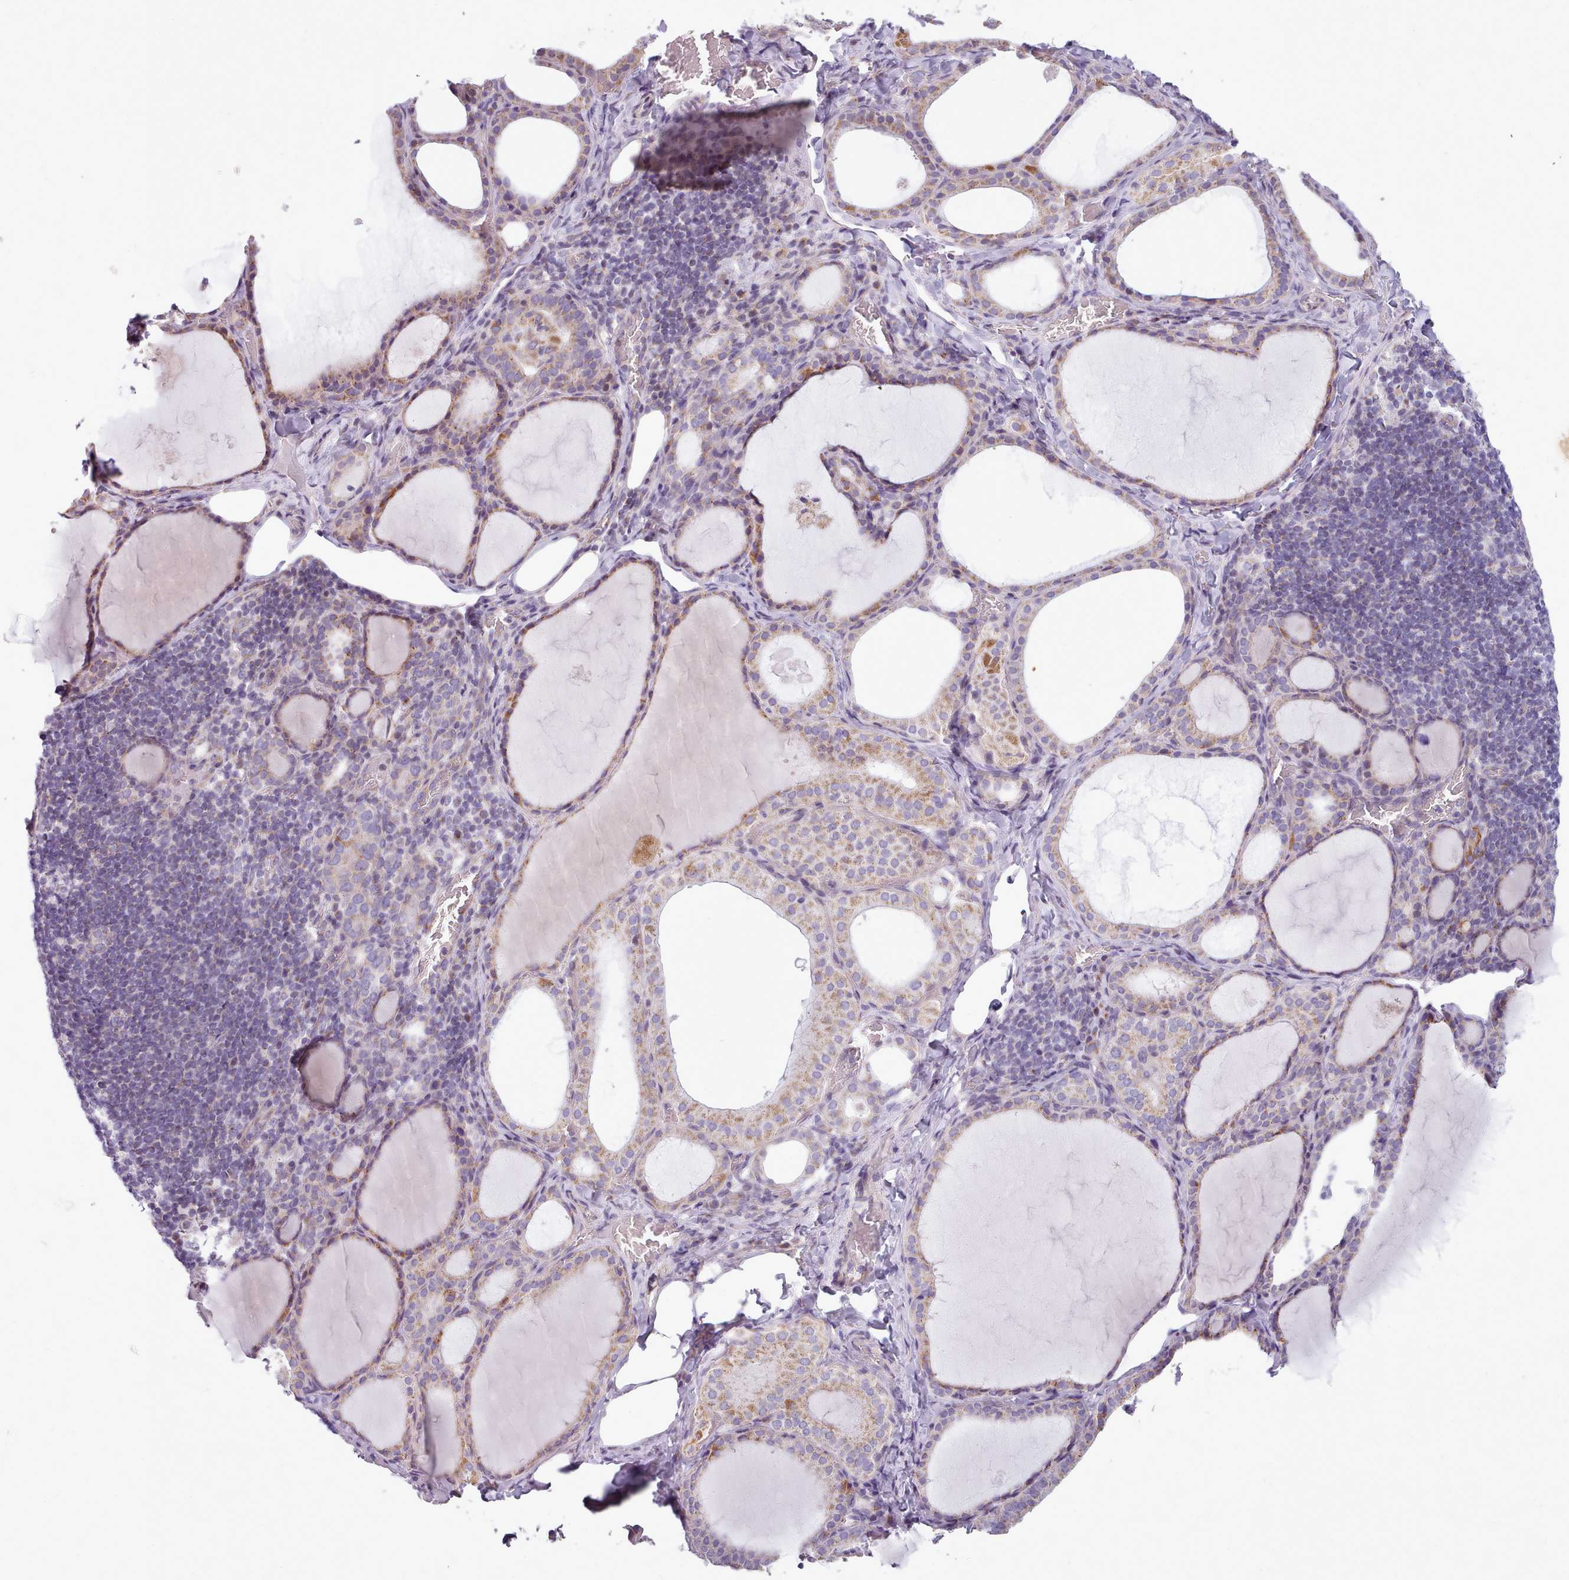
{"staining": {"intensity": "moderate", "quantity": ">75%", "location": "cytoplasmic/membranous"}, "tissue": "thyroid gland", "cell_type": "Glandular cells", "image_type": "normal", "snomed": [{"axis": "morphology", "description": "Normal tissue, NOS"}, {"axis": "topography", "description": "Thyroid gland"}], "caption": "The histopathology image displays a brown stain indicating the presence of a protein in the cytoplasmic/membranous of glandular cells in thyroid gland.", "gene": "SLC52A3", "patient": {"sex": "female", "age": 39}}